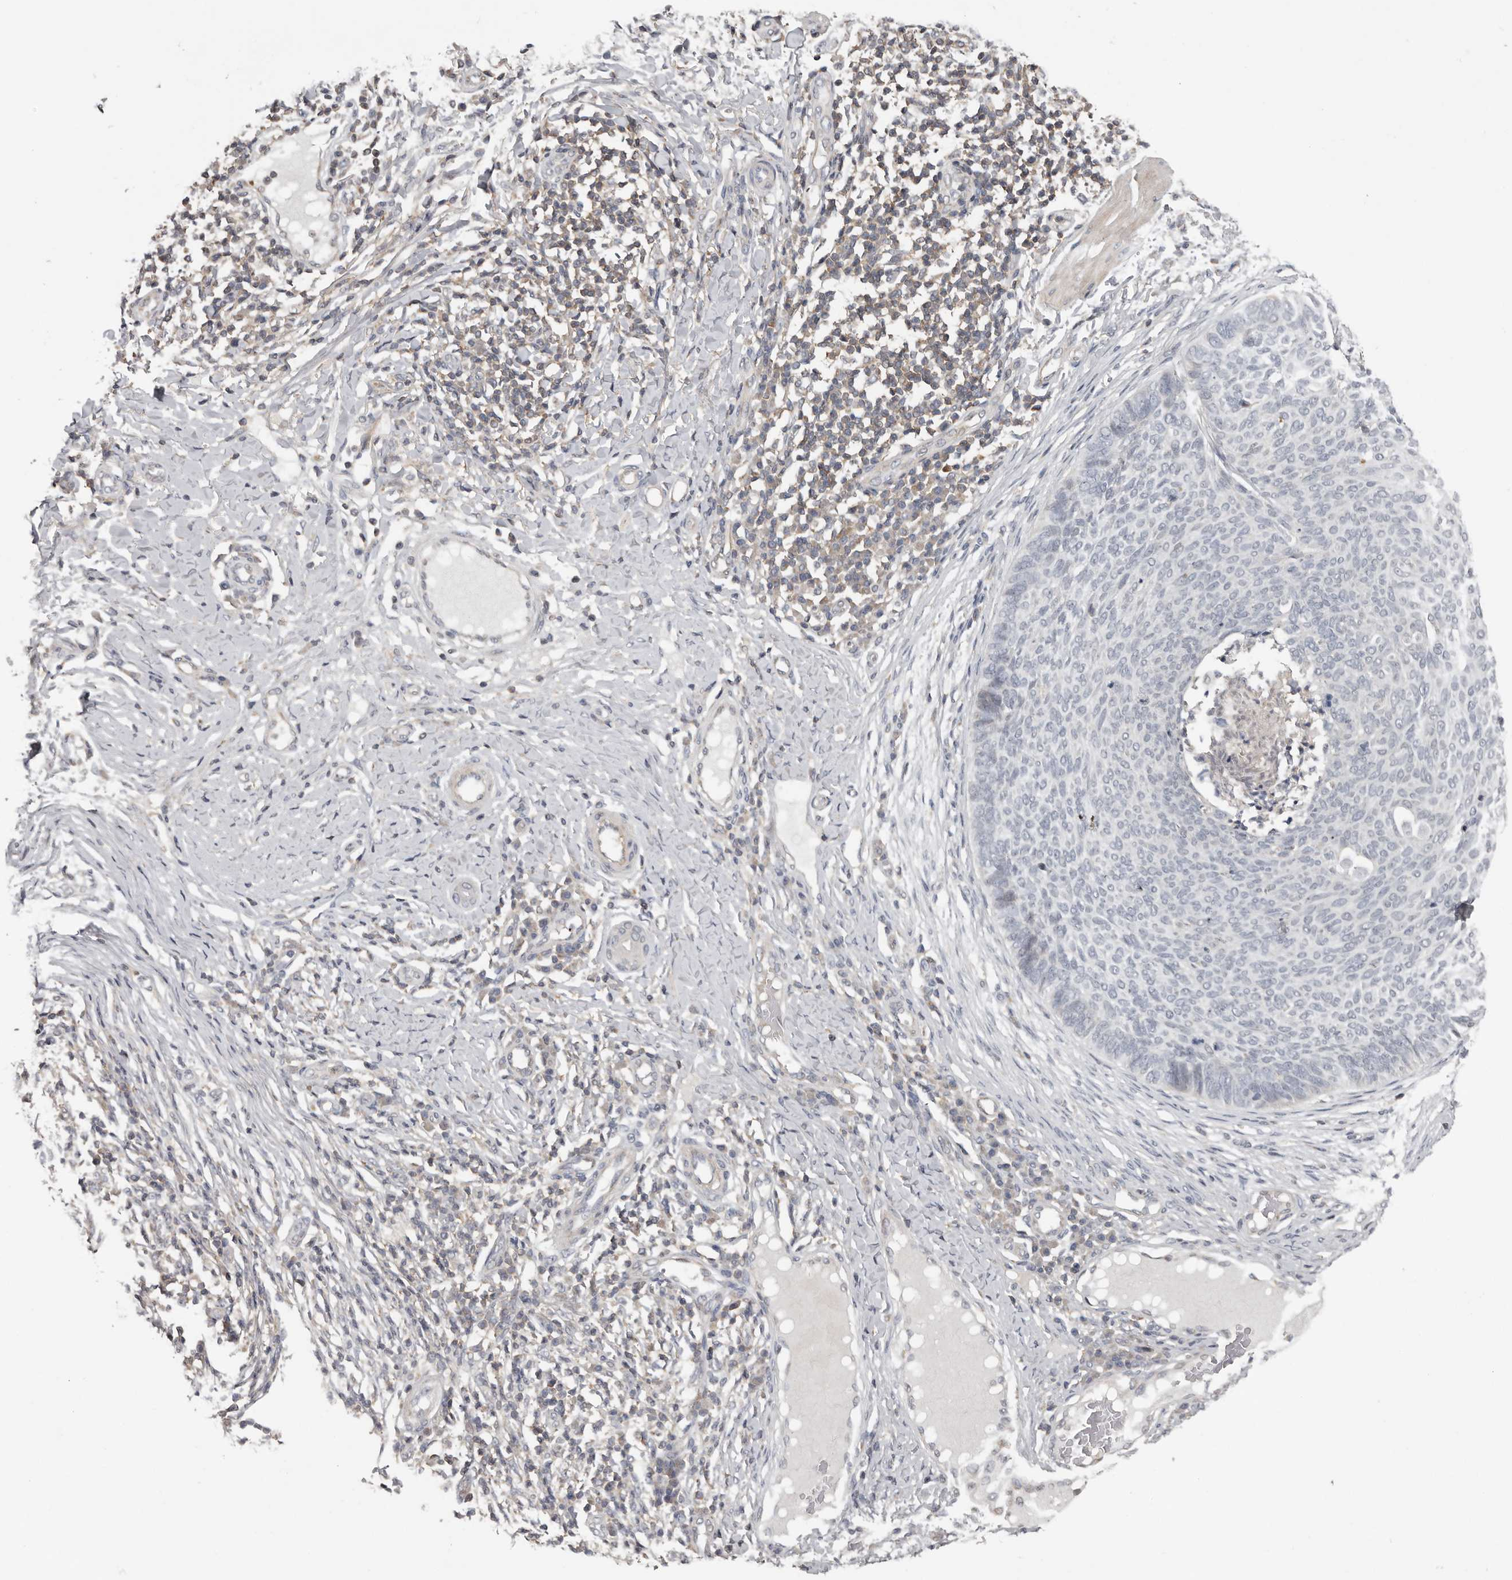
{"staining": {"intensity": "negative", "quantity": "none", "location": "none"}, "tissue": "skin cancer", "cell_type": "Tumor cells", "image_type": "cancer", "snomed": [{"axis": "morphology", "description": "Normal tissue, NOS"}, {"axis": "morphology", "description": "Basal cell carcinoma"}, {"axis": "topography", "description": "Skin"}], "caption": "The immunohistochemistry (IHC) histopathology image has no significant positivity in tumor cells of skin cancer (basal cell carcinoma) tissue. (Immunohistochemistry (ihc), brightfield microscopy, high magnification).", "gene": "ANKRD44", "patient": {"sex": "male", "age": 50}}